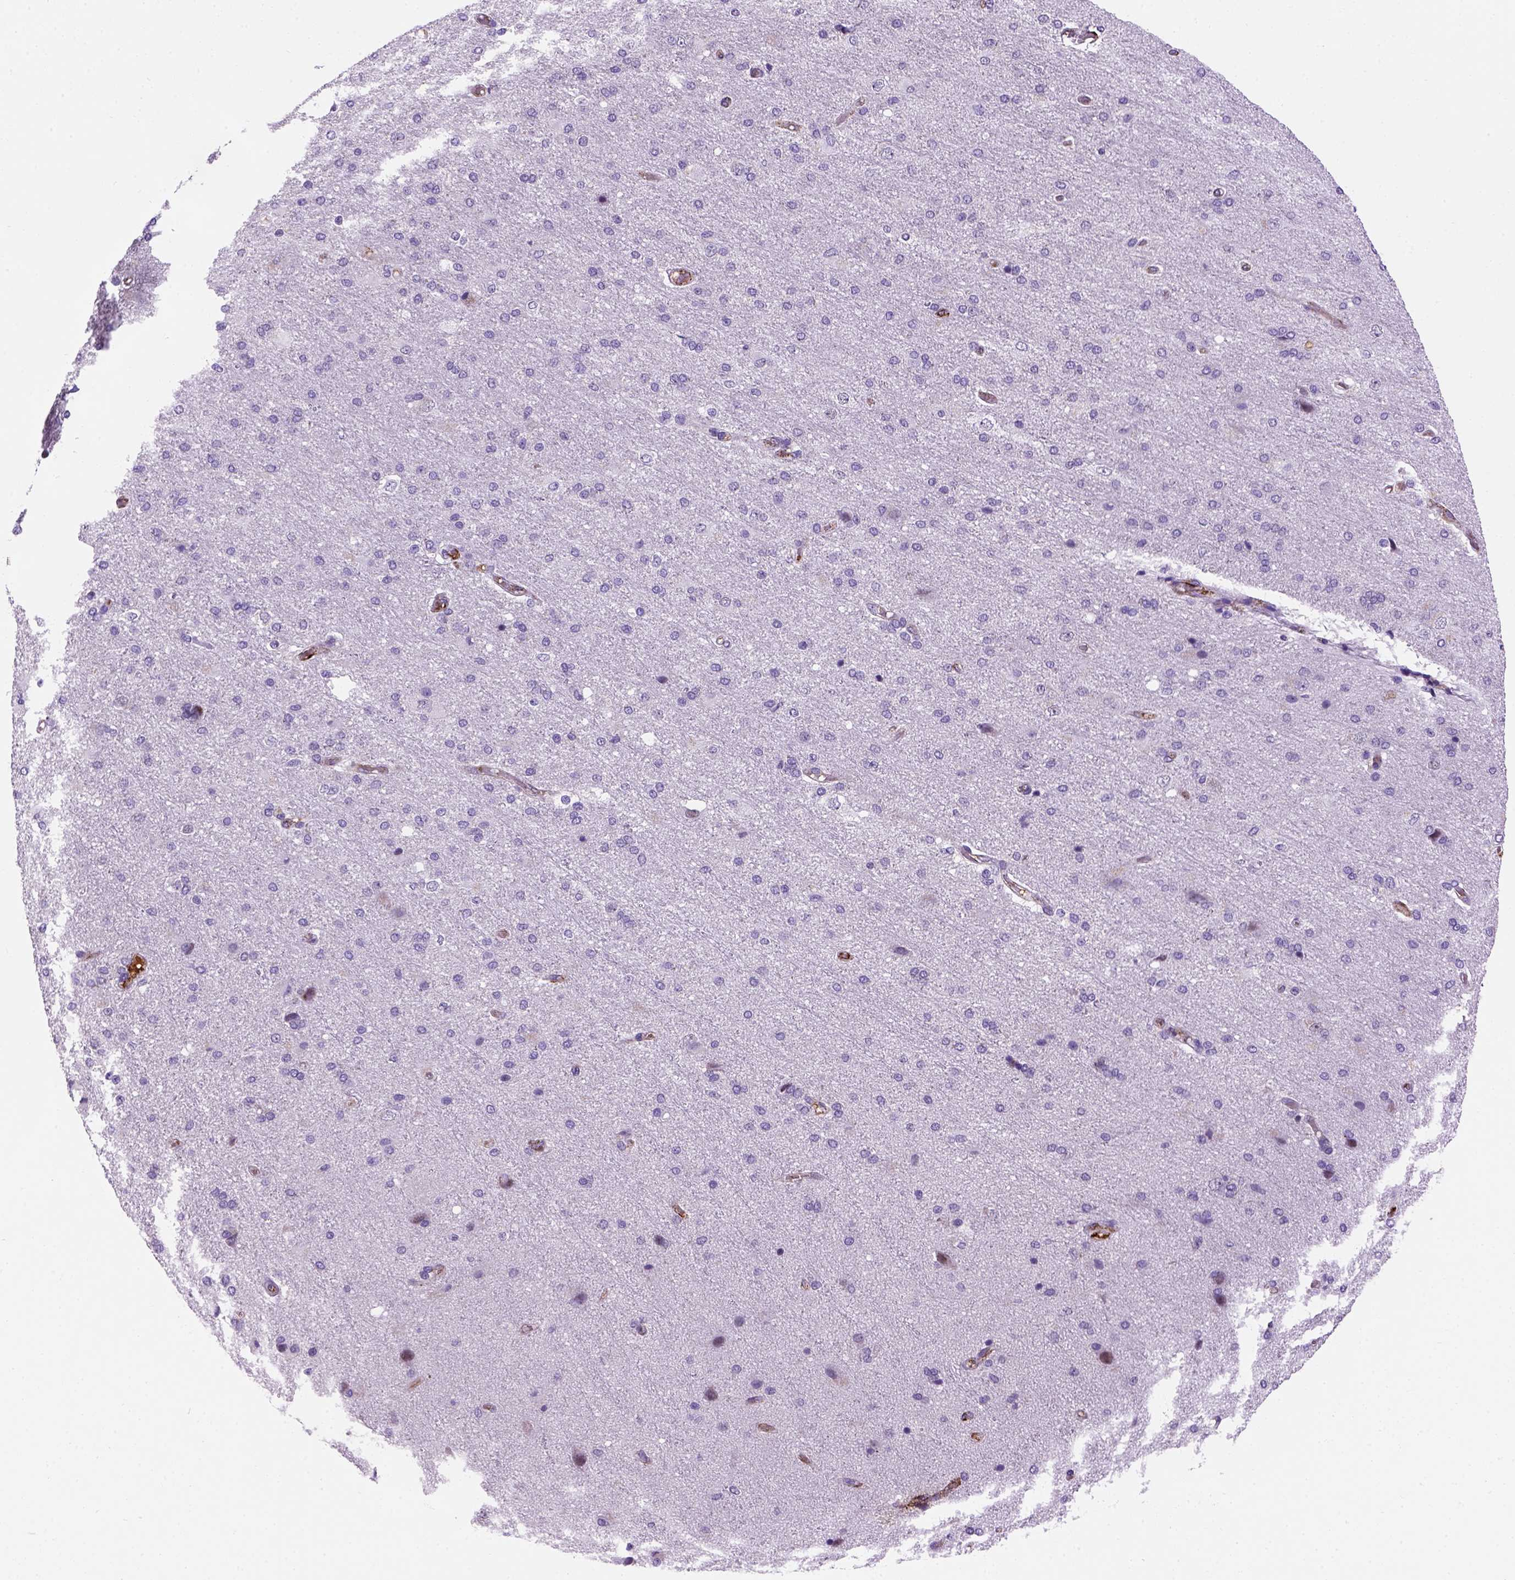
{"staining": {"intensity": "strong", "quantity": ">75%", "location": "cytoplasmic/membranous"}, "tissue": "cerebral cortex", "cell_type": "Endothelial cells", "image_type": "normal", "snomed": [{"axis": "morphology", "description": "Normal tissue, NOS"}, {"axis": "morphology", "description": "Glioma, malignant, High grade"}, {"axis": "topography", "description": "Cerebral cortex"}], "caption": "A brown stain labels strong cytoplasmic/membranous positivity of a protein in endothelial cells of benign human cerebral cortex.", "gene": "VWF", "patient": {"sex": "male", "age": 77}}